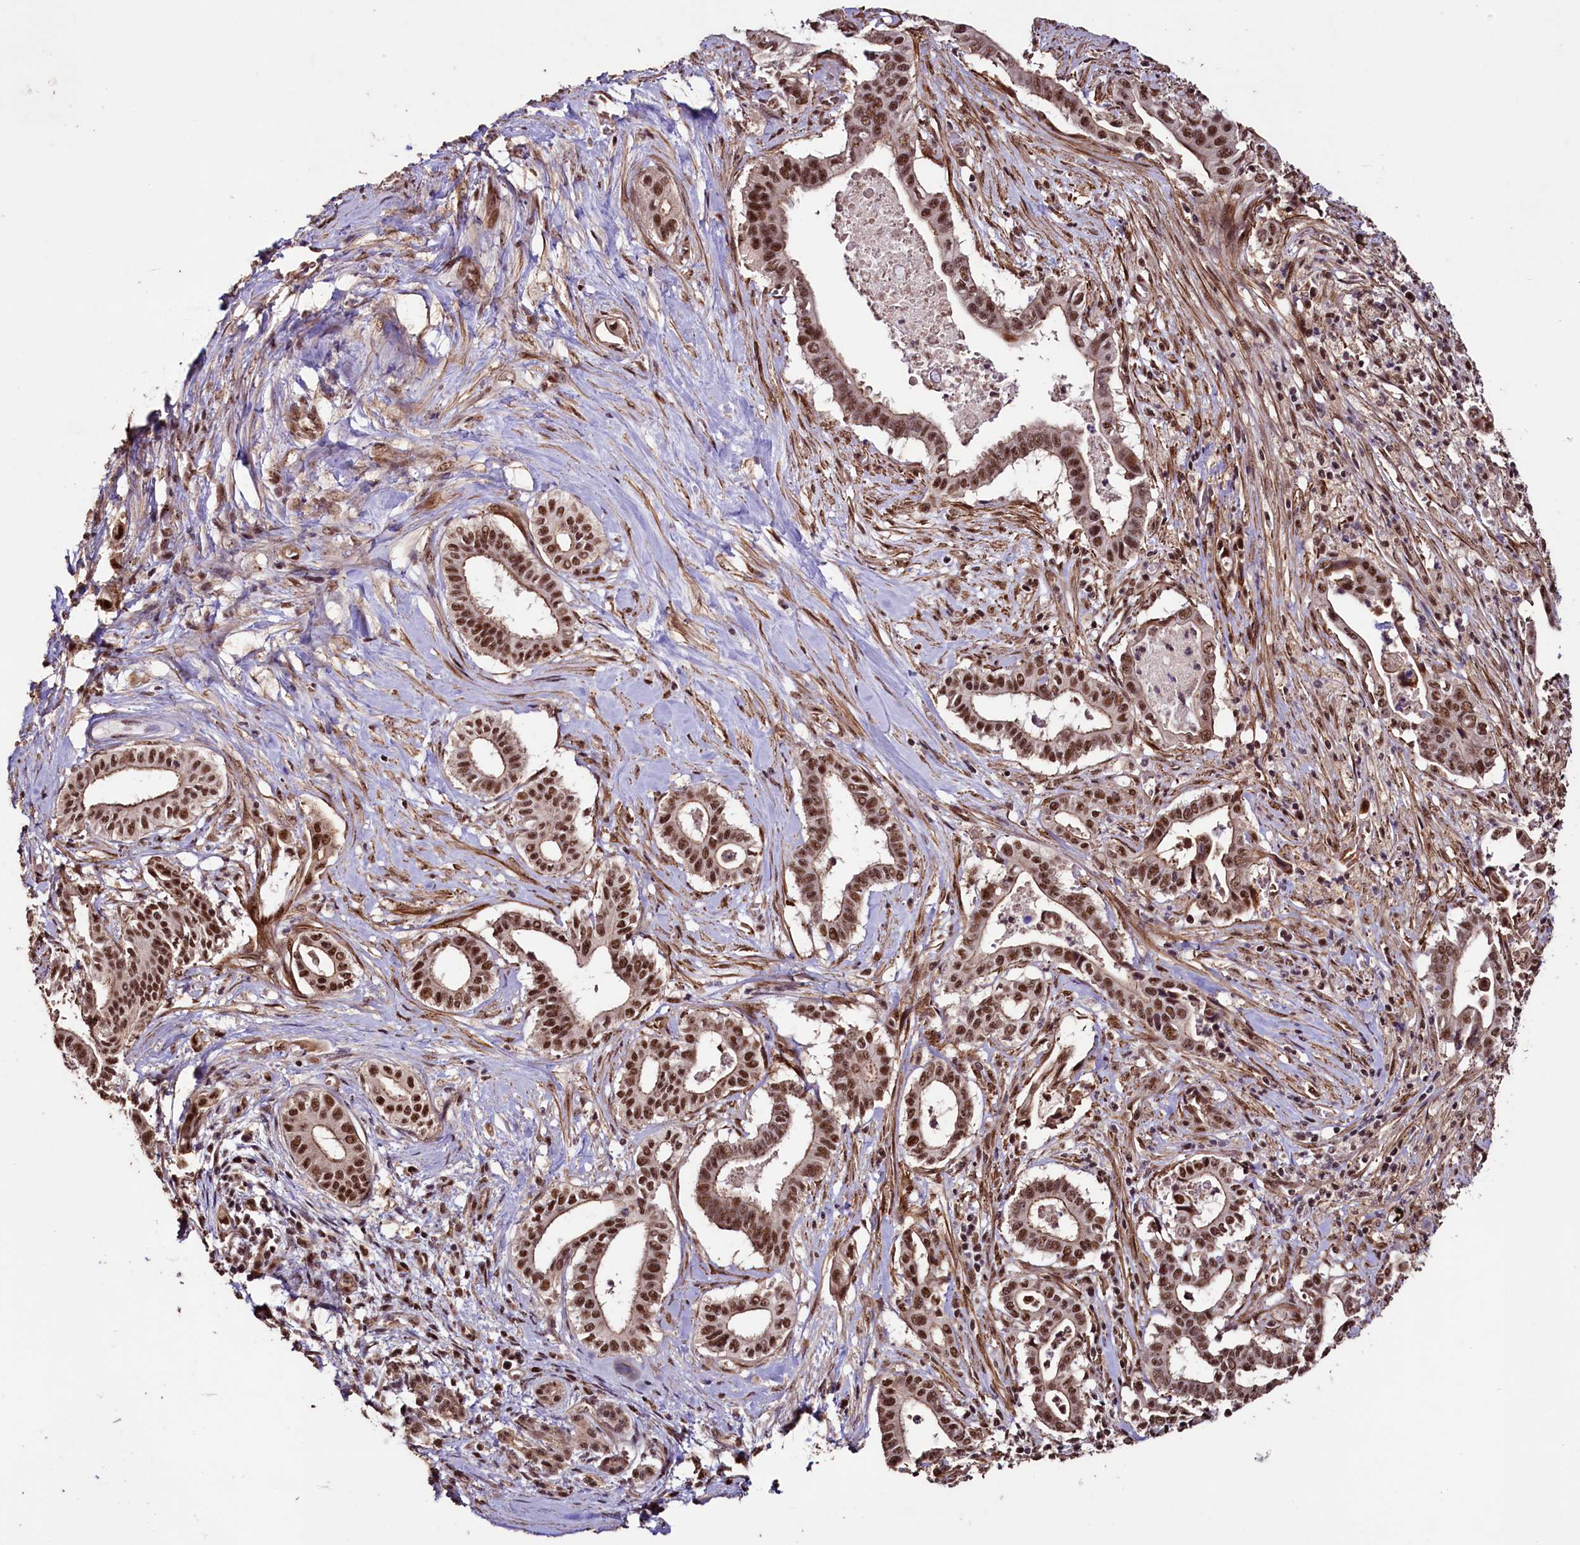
{"staining": {"intensity": "strong", "quantity": ">75%", "location": "cytoplasmic/membranous,nuclear"}, "tissue": "pancreatic cancer", "cell_type": "Tumor cells", "image_type": "cancer", "snomed": [{"axis": "morphology", "description": "Adenocarcinoma, NOS"}, {"axis": "topography", "description": "Pancreas"}], "caption": "High-magnification brightfield microscopy of pancreatic adenocarcinoma stained with DAB (brown) and counterstained with hematoxylin (blue). tumor cells exhibit strong cytoplasmic/membranous and nuclear staining is appreciated in approximately>75% of cells. The staining was performed using DAB to visualize the protein expression in brown, while the nuclei were stained in blue with hematoxylin (Magnification: 20x).", "gene": "SFSWAP", "patient": {"sex": "female", "age": 77}}